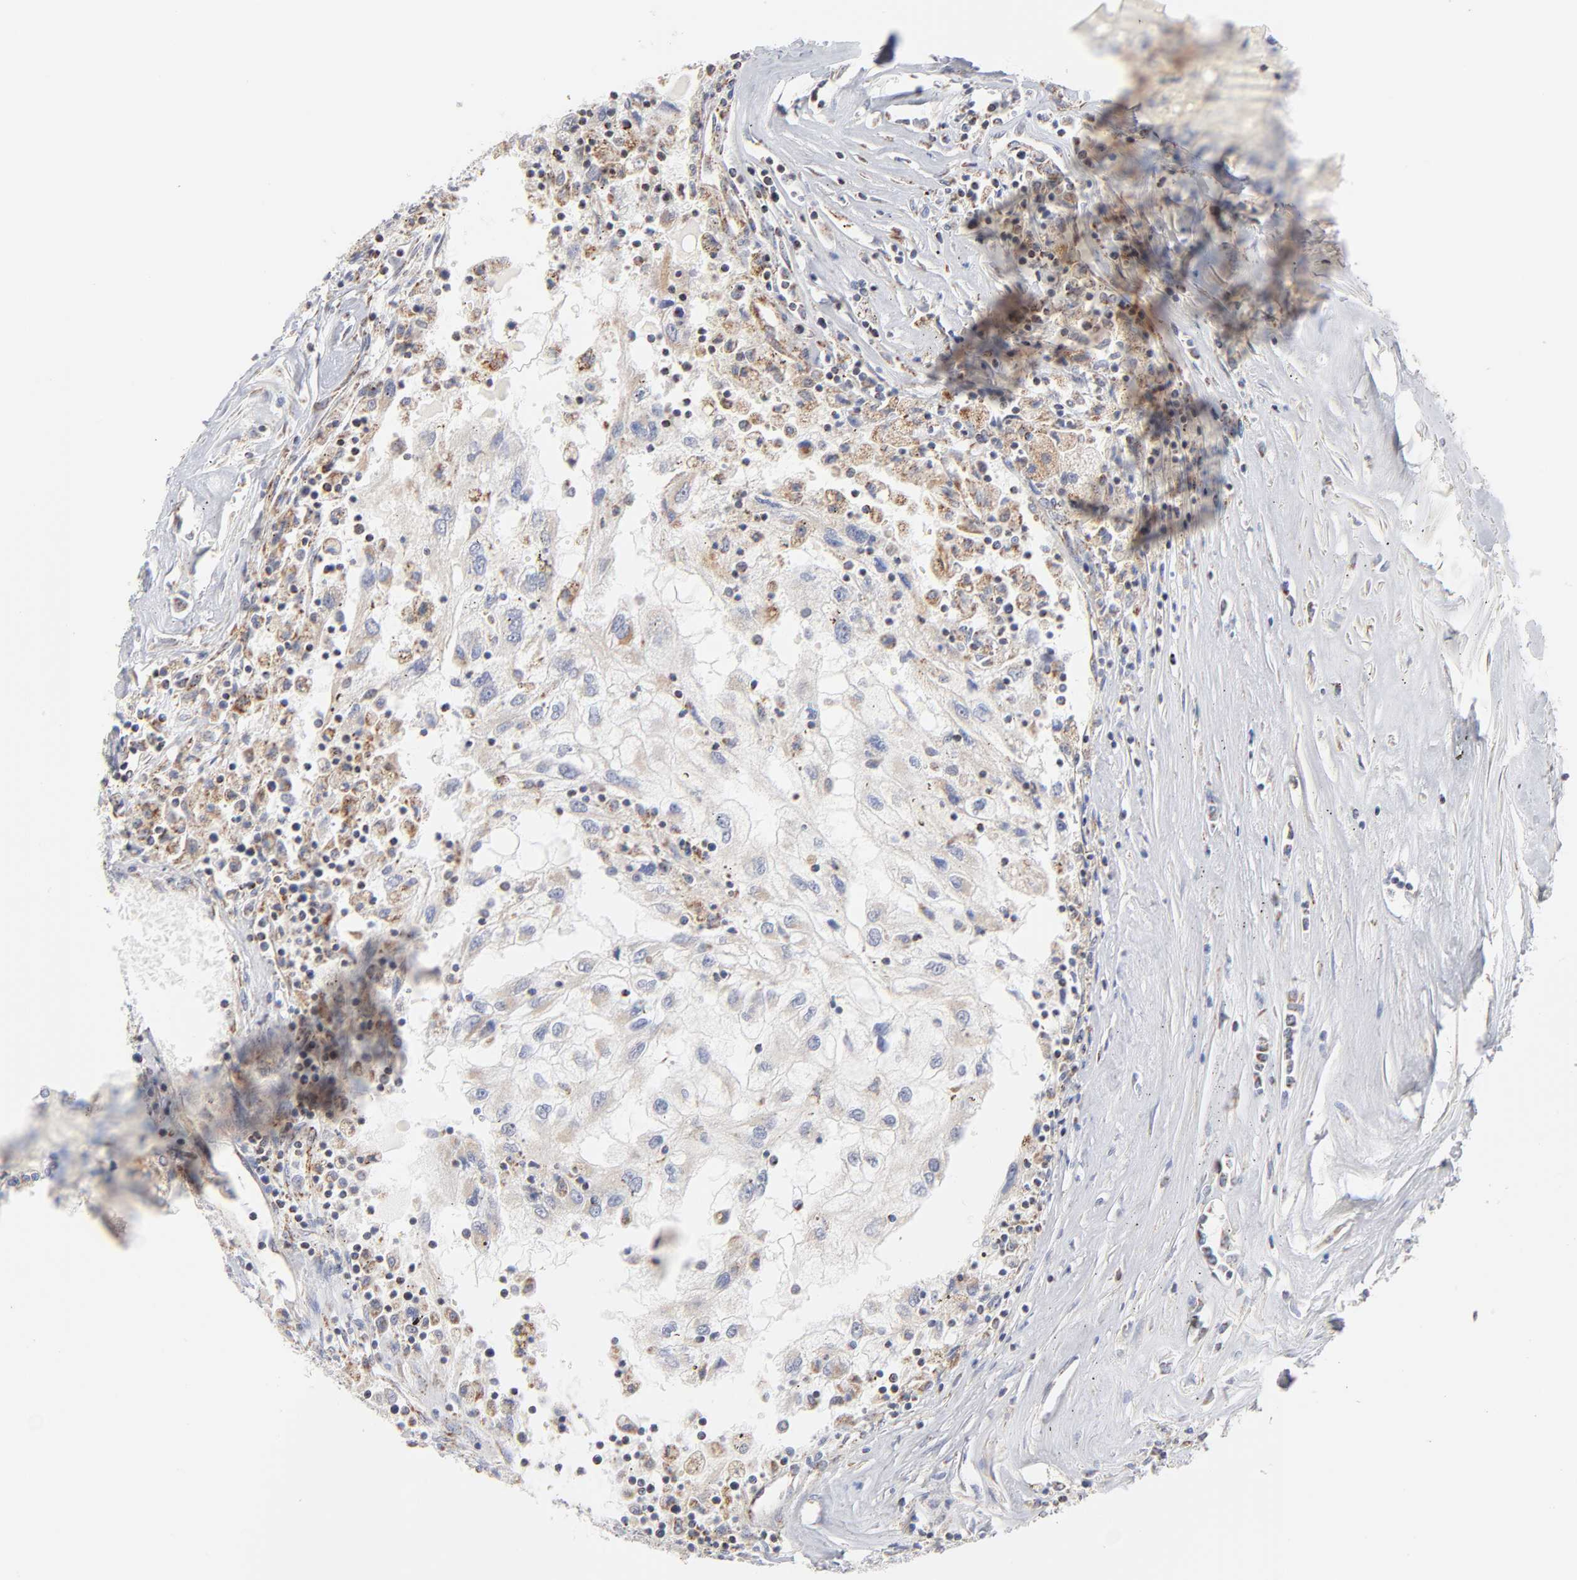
{"staining": {"intensity": "moderate", "quantity": "<25%", "location": "cytoplasmic/membranous"}, "tissue": "renal cancer", "cell_type": "Tumor cells", "image_type": "cancer", "snomed": [{"axis": "morphology", "description": "Normal tissue, NOS"}, {"axis": "morphology", "description": "Adenocarcinoma, NOS"}, {"axis": "topography", "description": "Kidney"}], "caption": "A brown stain highlights moderate cytoplasmic/membranous positivity of a protein in human adenocarcinoma (renal) tumor cells.", "gene": "MRPL58", "patient": {"sex": "male", "age": 71}}